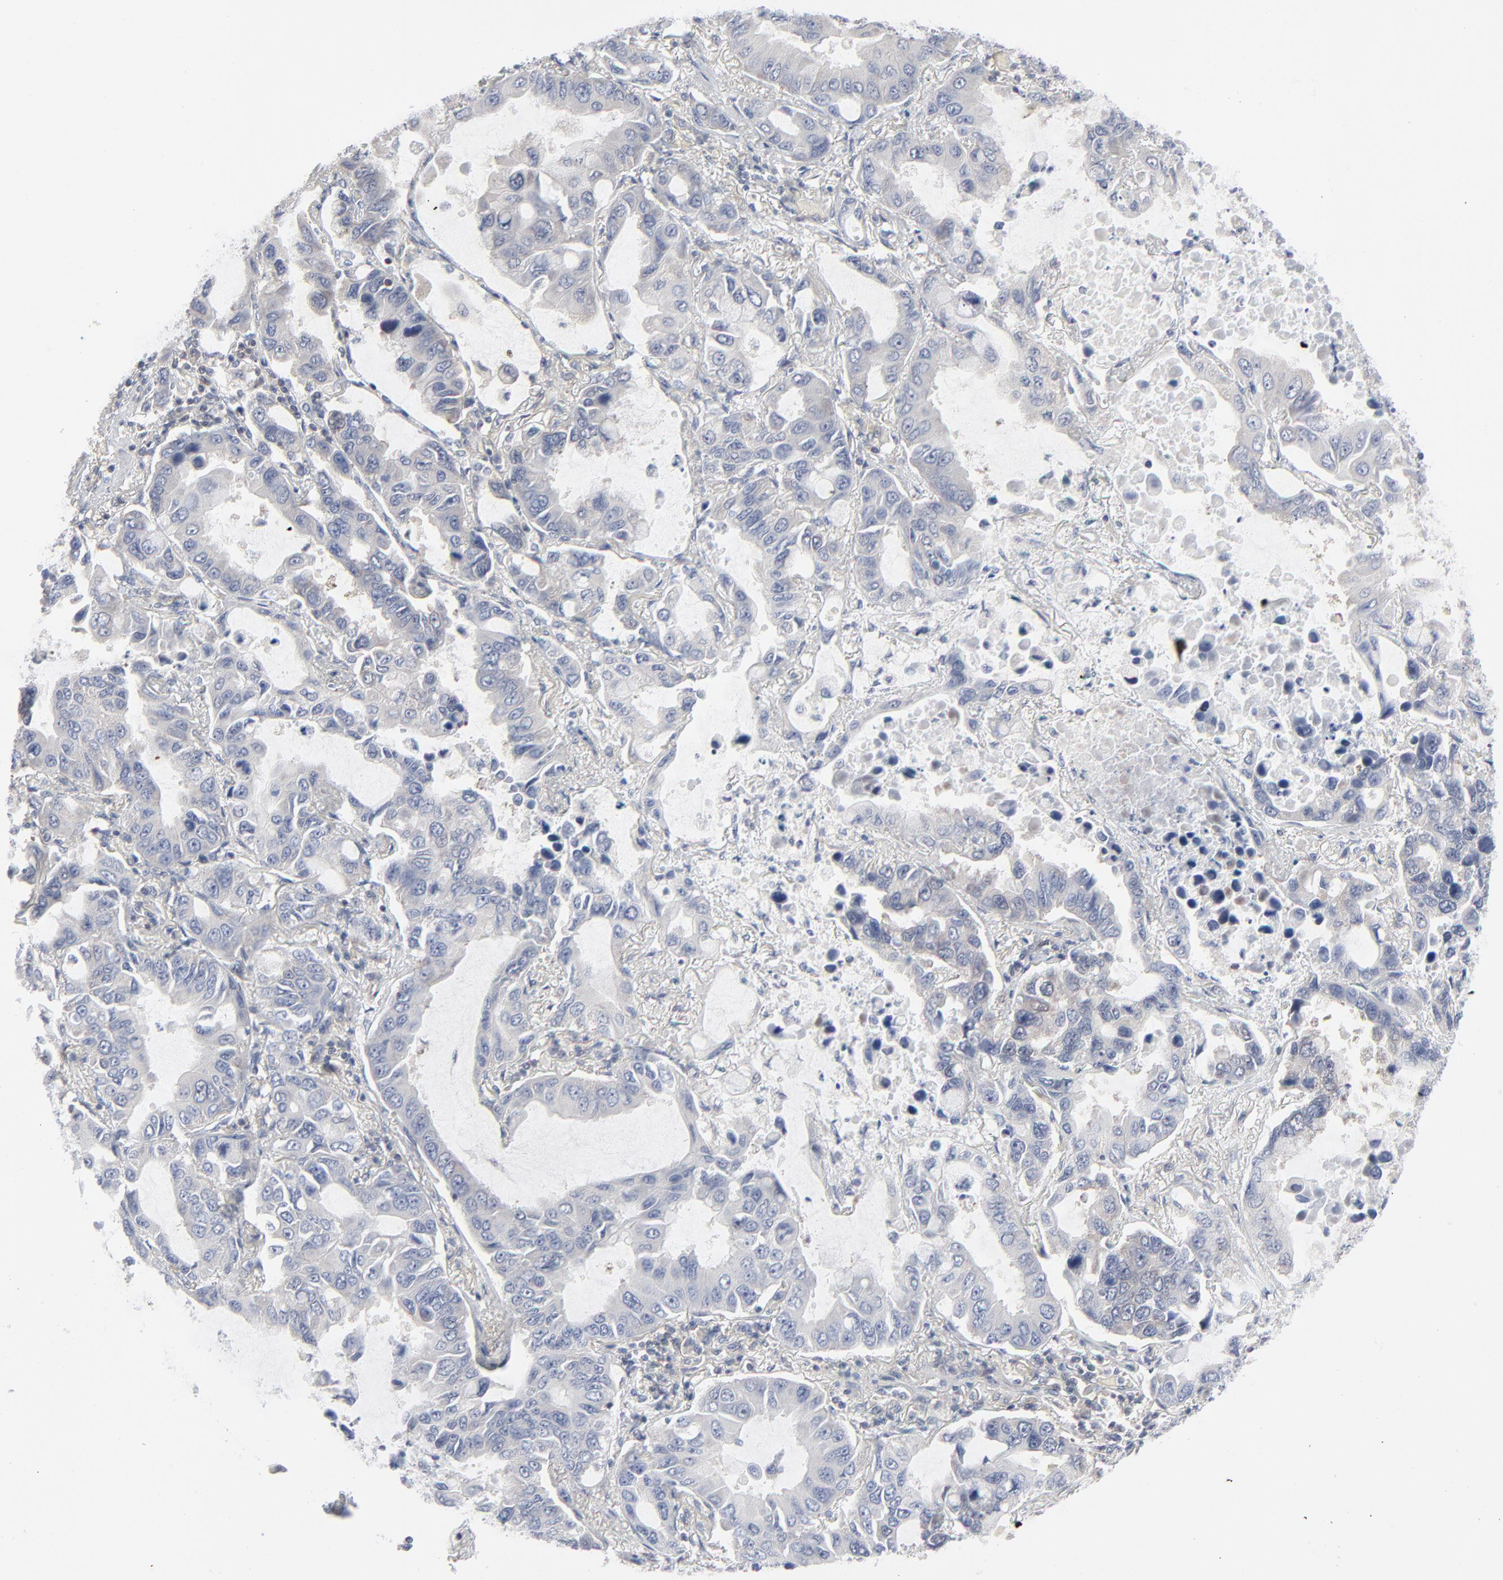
{"staining": {"intensity": "weak", "quantity": "25%-75%", "location": "cytoplasmic/membranous"}, "tissue": "lung cancer", "cell_type": "Tumor cells", "image_type": "cancer", "snomed": [{"axis": "morphology", "description": "Adenocarcinoma, NOS"}, {"axis": "topography", "description": "Lung"}], "caption": "Protein analysis of lung adenocarcinoma tissue exhibits weak cytoplasmic/membranous staining in about 25%-75% of tumor cells.", "gene": "RPS6KB1", "patient": {"sex": "male", "age": 64}}